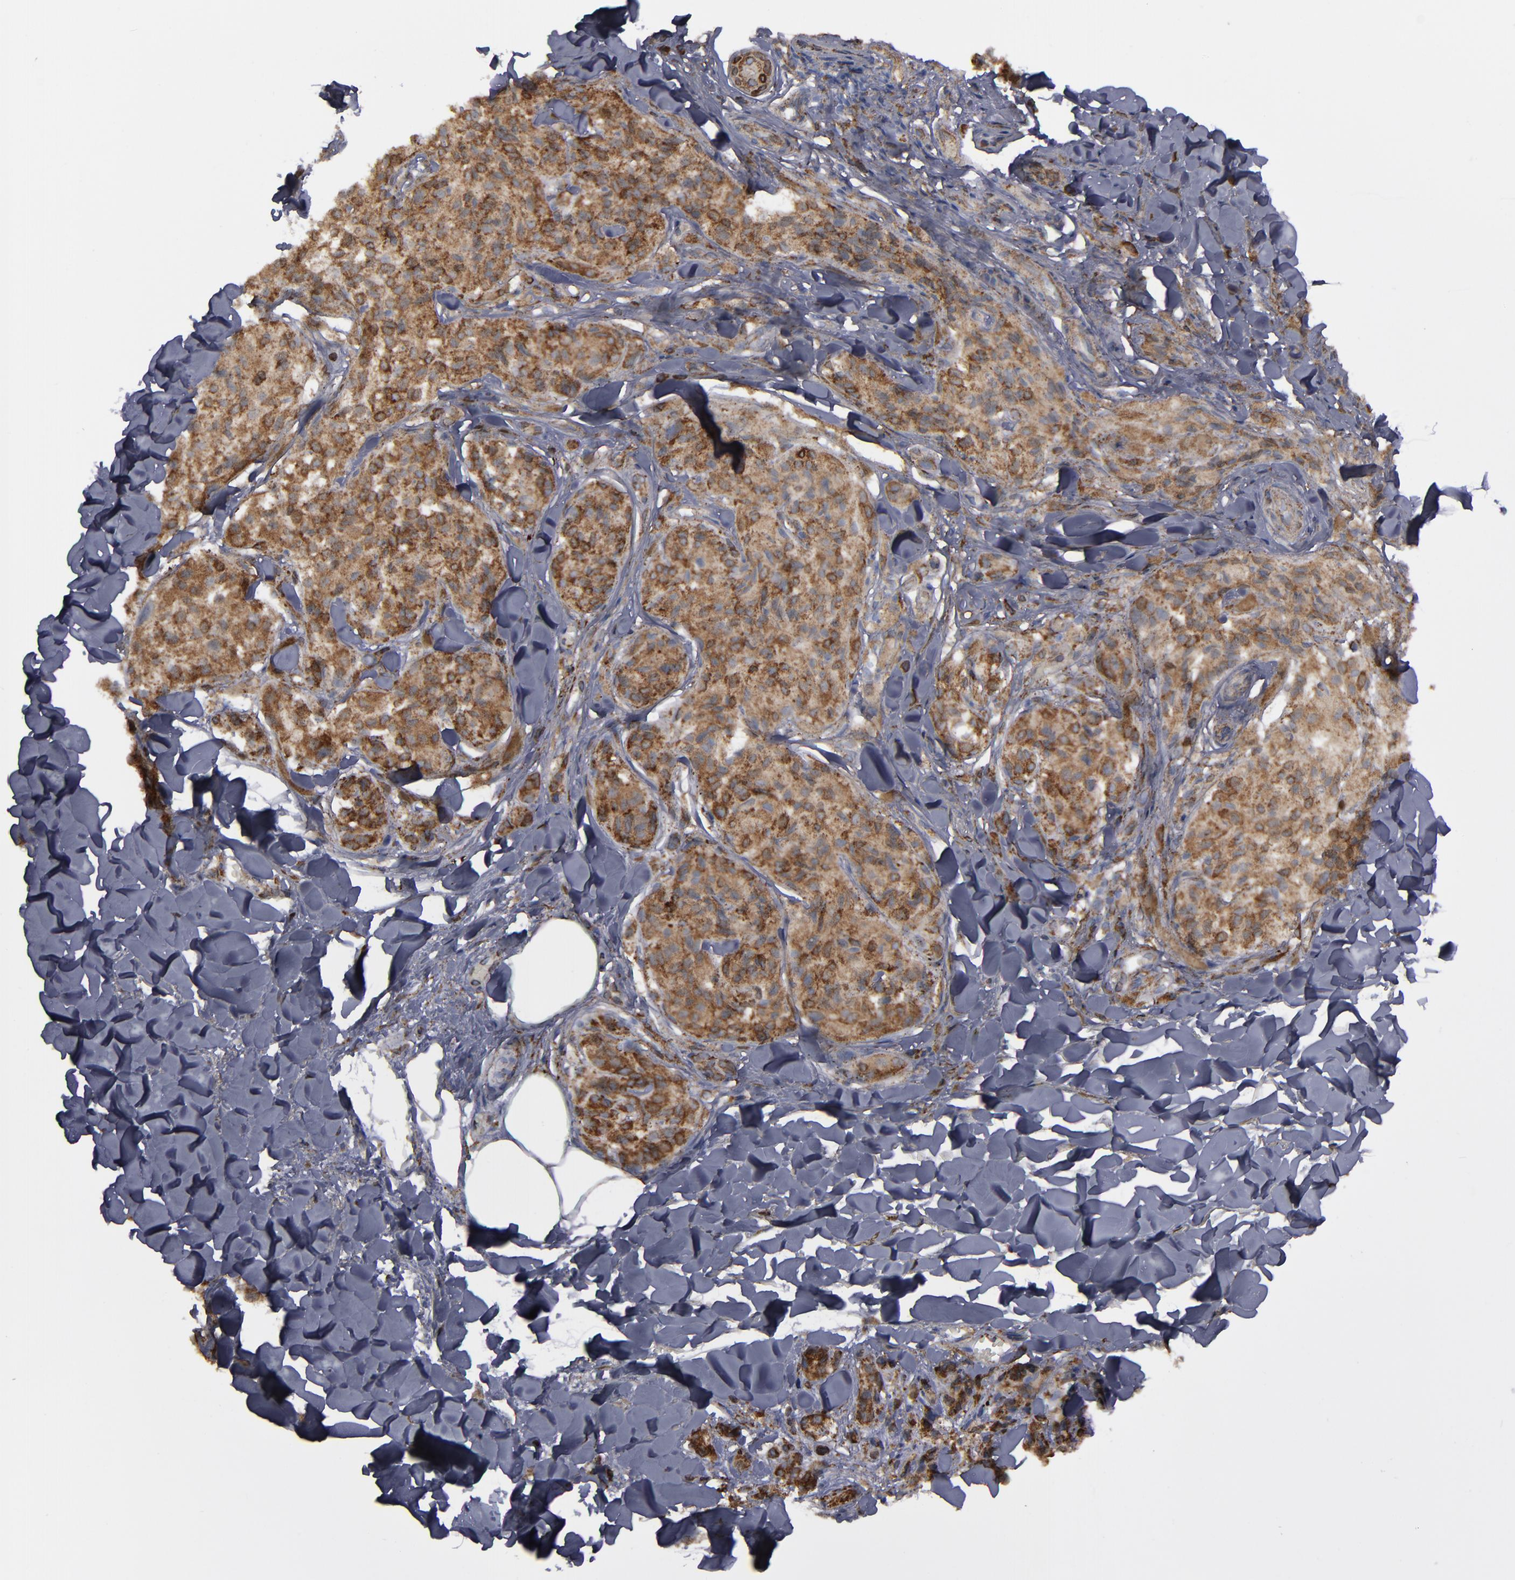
{"staining": {"intensity": "strong", "quantity": ">75%", "location": "cytoplasmic/membranous"}, "tissue": "melanoma", "cell_type": "Tumor cells", "image_type": "cancer", "snomed": [{"axis": "morphology", "description": "Malignant melanoma, Metastatic site"}, {"axis": "topography", "description": "Skin"}], "caption": "Immunohistochemical staining of human melanoma reveals high levels of strong cytoplasmic/membranous protein staining in about >75% of tumor cells.", "gene": "ERLIN2", "patient": {"sex": "female", "age": 66}}